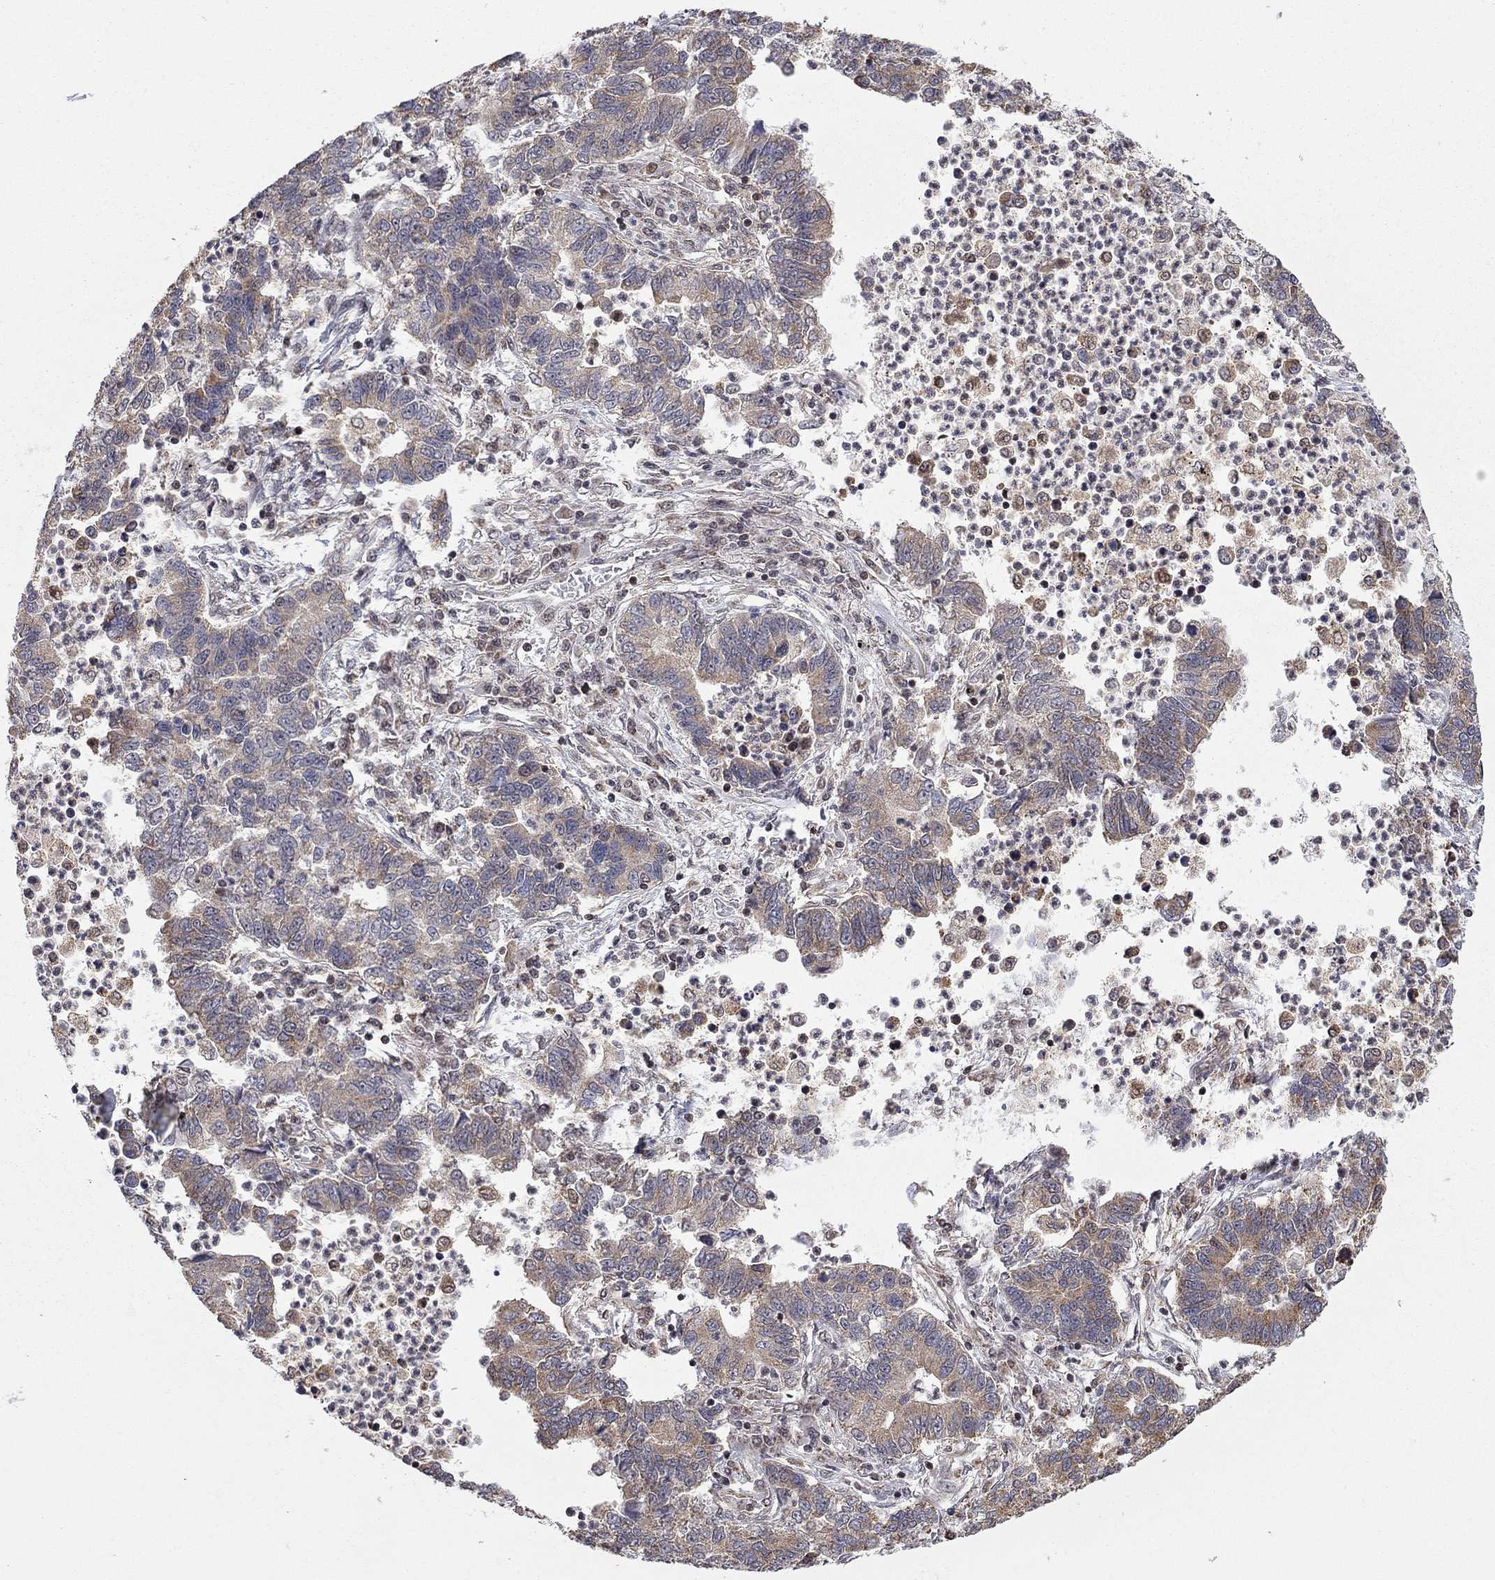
{"staining": {"intensity": "moderate", "quantity": "<25%", "location": "cytoplasmic/membranous"}, "tissue": "lung cancer", "cell_type": "Tumor cells", "image_type": "cancer", "snomed": [{"axis": "morphology", "description": "Adenocarcinoma, NOS"}, {"axis": "topography", "description": "Lung"}], "caption": "Lung adenocarcinoma stained for a protein (brown) reveals moderate cytoplasmic/membranous positive expression in approximately <25% of tumor cells.", "gene": "TDP1", "patient": {"sex": "female", "age": 57}}